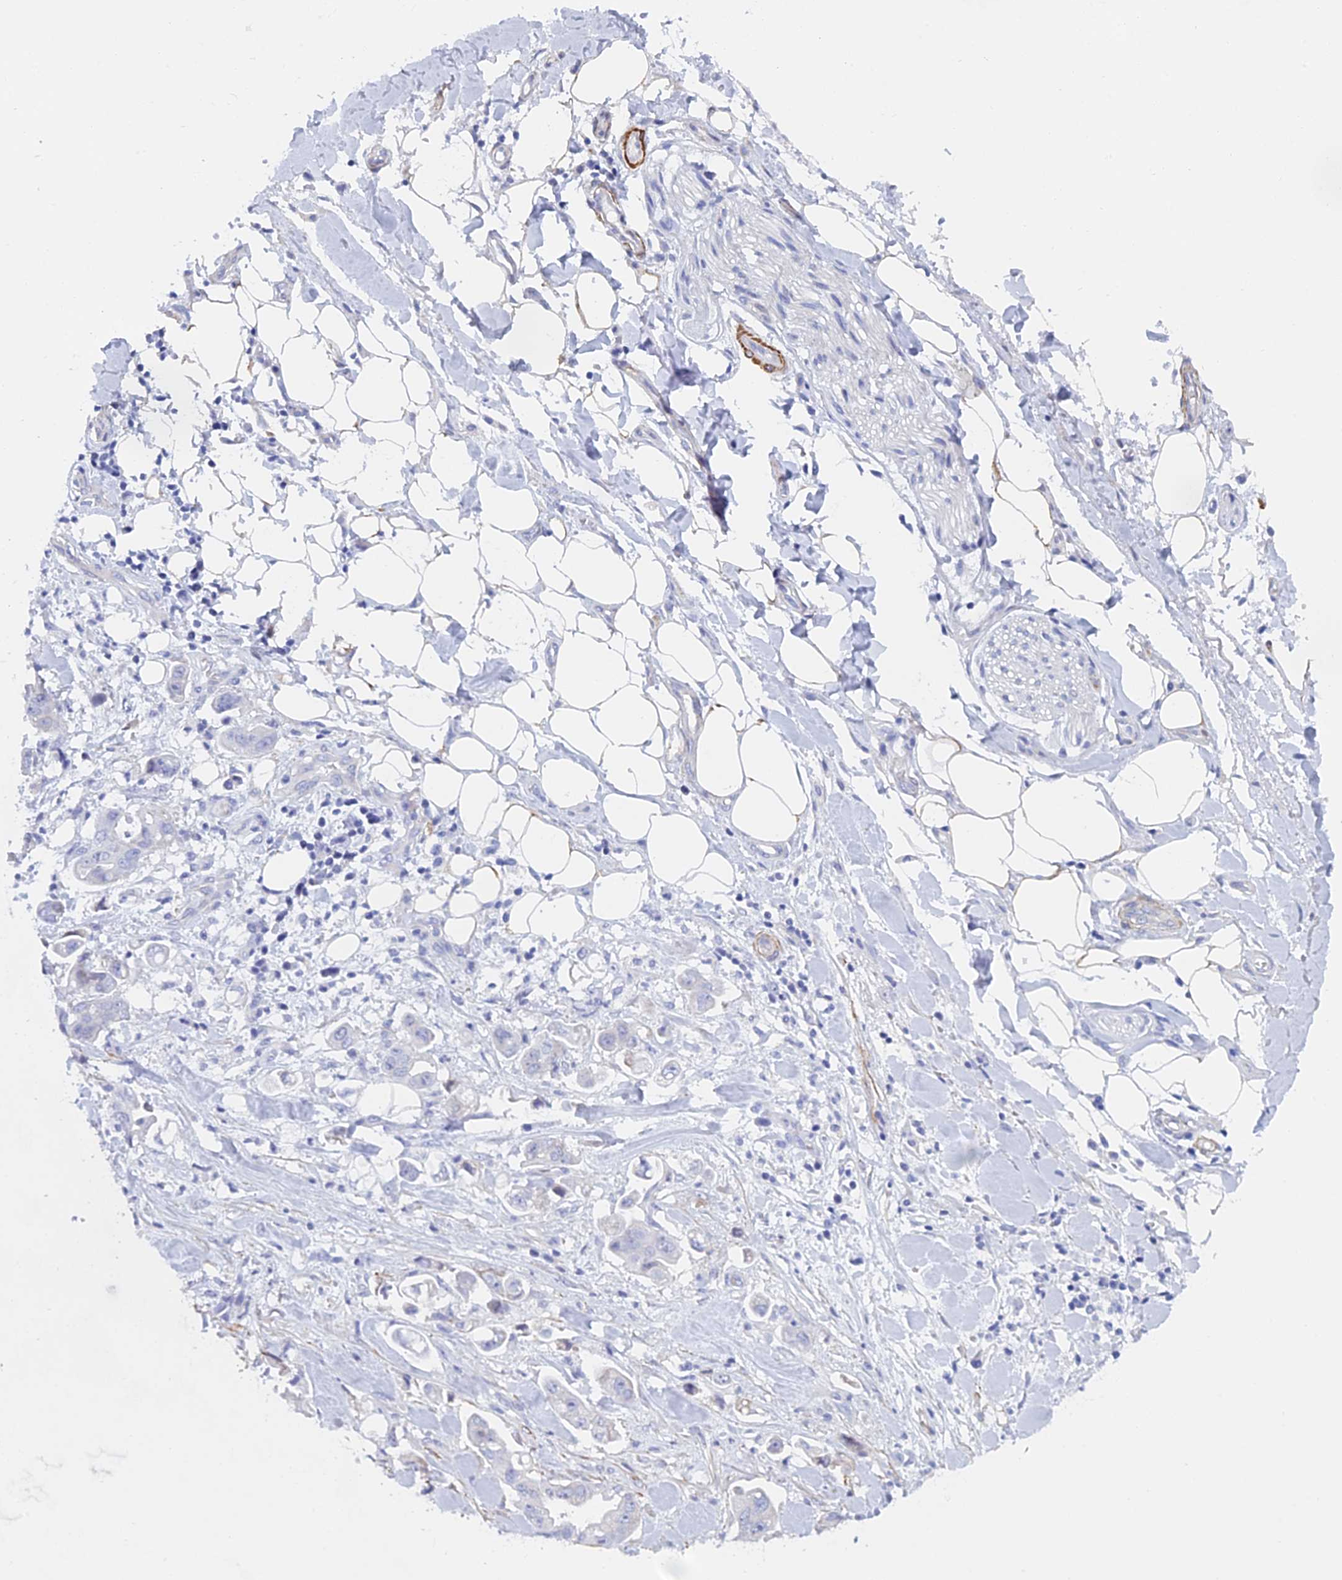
{"staining": {"intensity": "negative", "quantity": "none", "location": "none"}, "tissue": "stomach cancer", "cell_type": "Tumor cells", "image_type": "cancer", "snomed": [{"axis": "morphology", "description": "Adenocarcinoma, NOS"}, {"axis": "topography", "description": "Stomach"}], "caption": "A histopathology image of stomach cancer (adenocarcinoma) stained for a protein reveals no brown staining in tumor cells.", "gene": "KCNK18", "patient": {"sex": "male", "age": 62}}